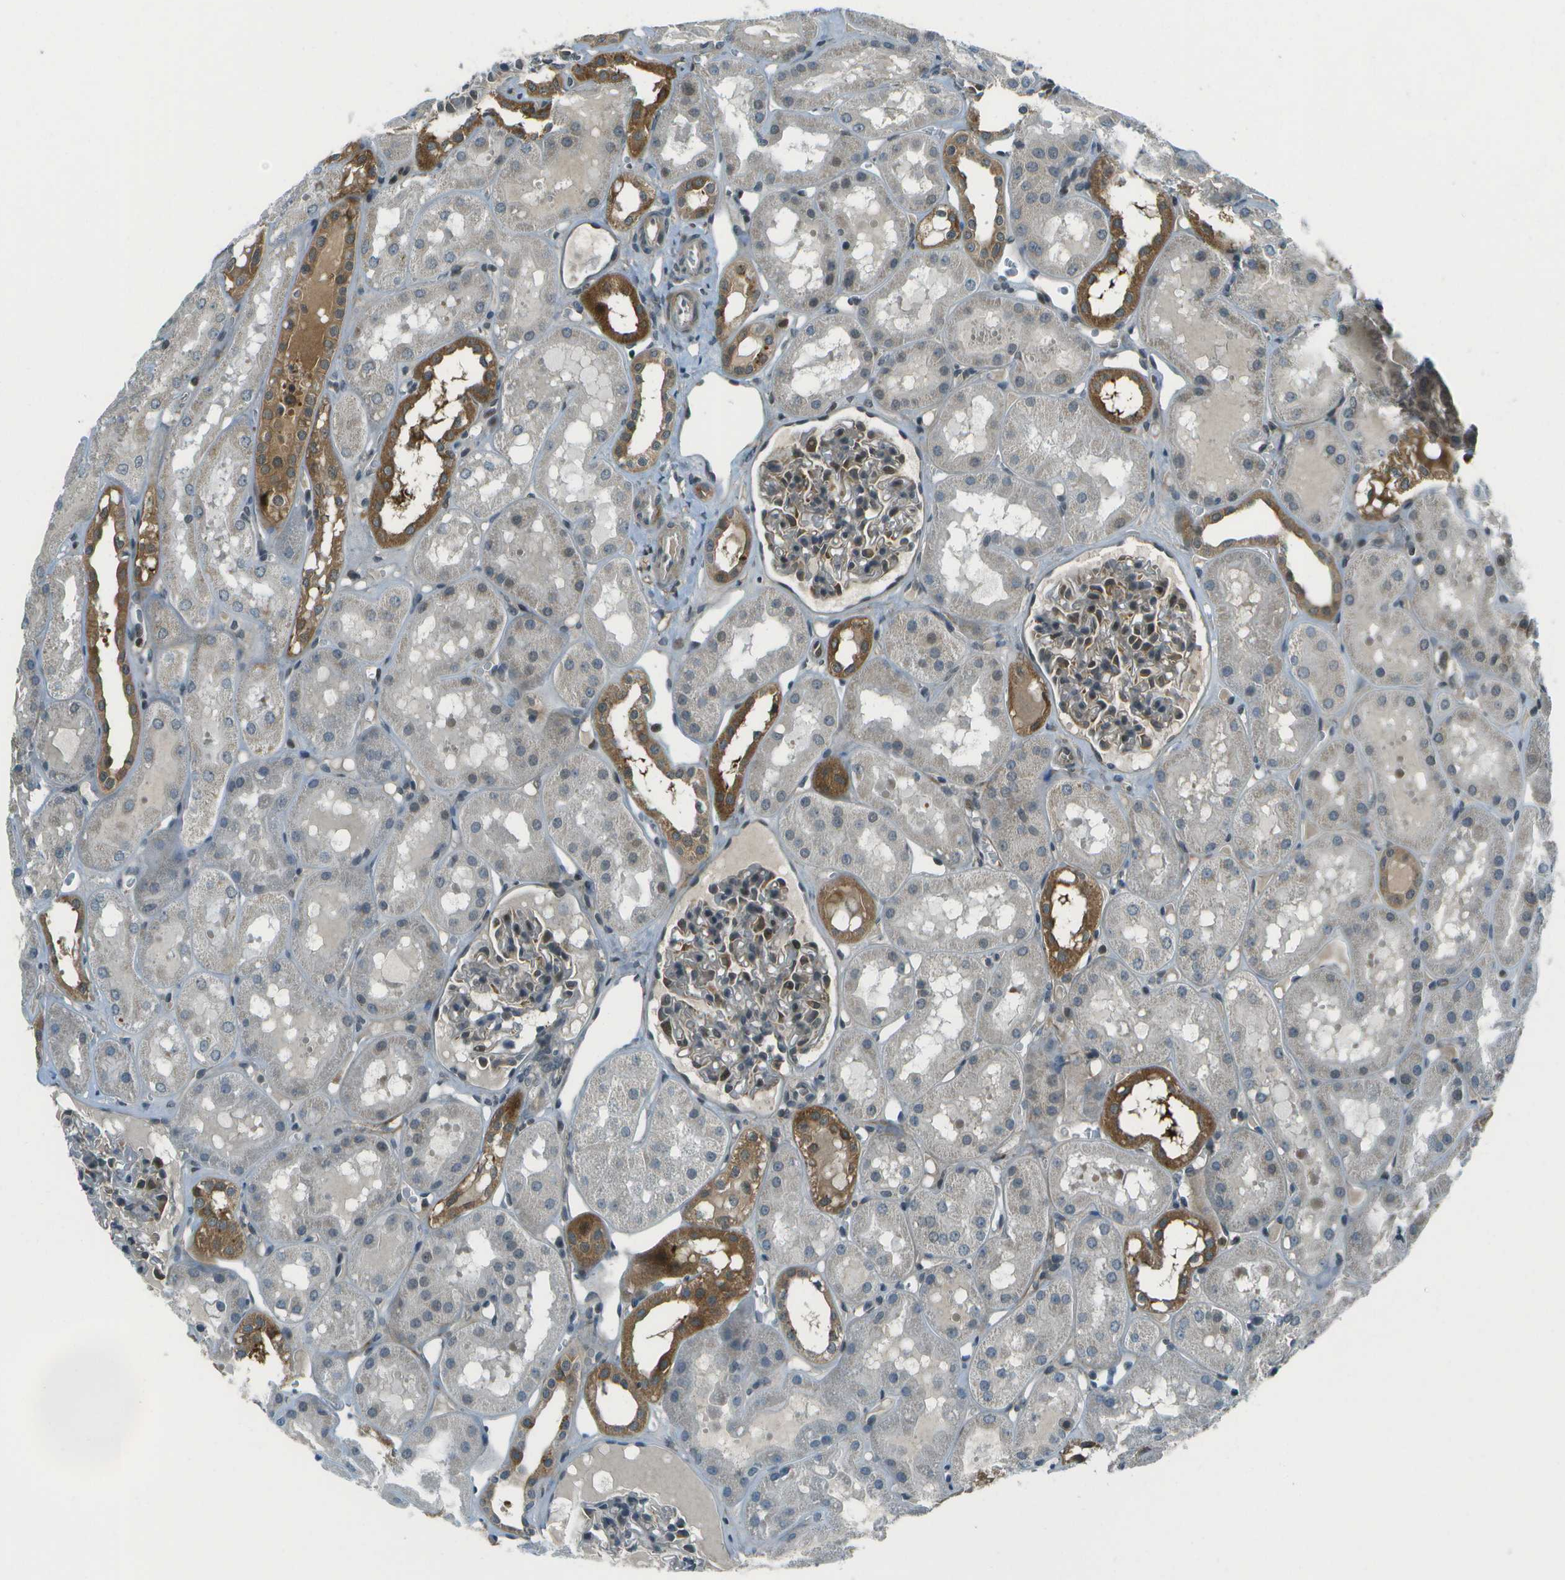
{"staining": {"intensity": "moderate", "quantity": "<25%", "location": "cytoplasmic/membranous,nuclear"}, "tissue": "kidney", "cell_type": "Cells in glomeruli", "image_type": "normal", "snomed": [{"axis": "morphology", "description": "Normal tissue, NOS"}, {"axis": "topography", "description": "Kidney"}, {"axis": "topography", "description": "Urinary bladder"}], "caption": "Normal kidney displays moderate cytoplasmic/membranous,nuclear staining in about <25% of cells in glomeruli (DAB (3,3'-diaminobenzidine) IHC with brightfield microscopy, high magnification)..", "gene": "TMEM19", "patient": {"sex": "male", "age": 16}}